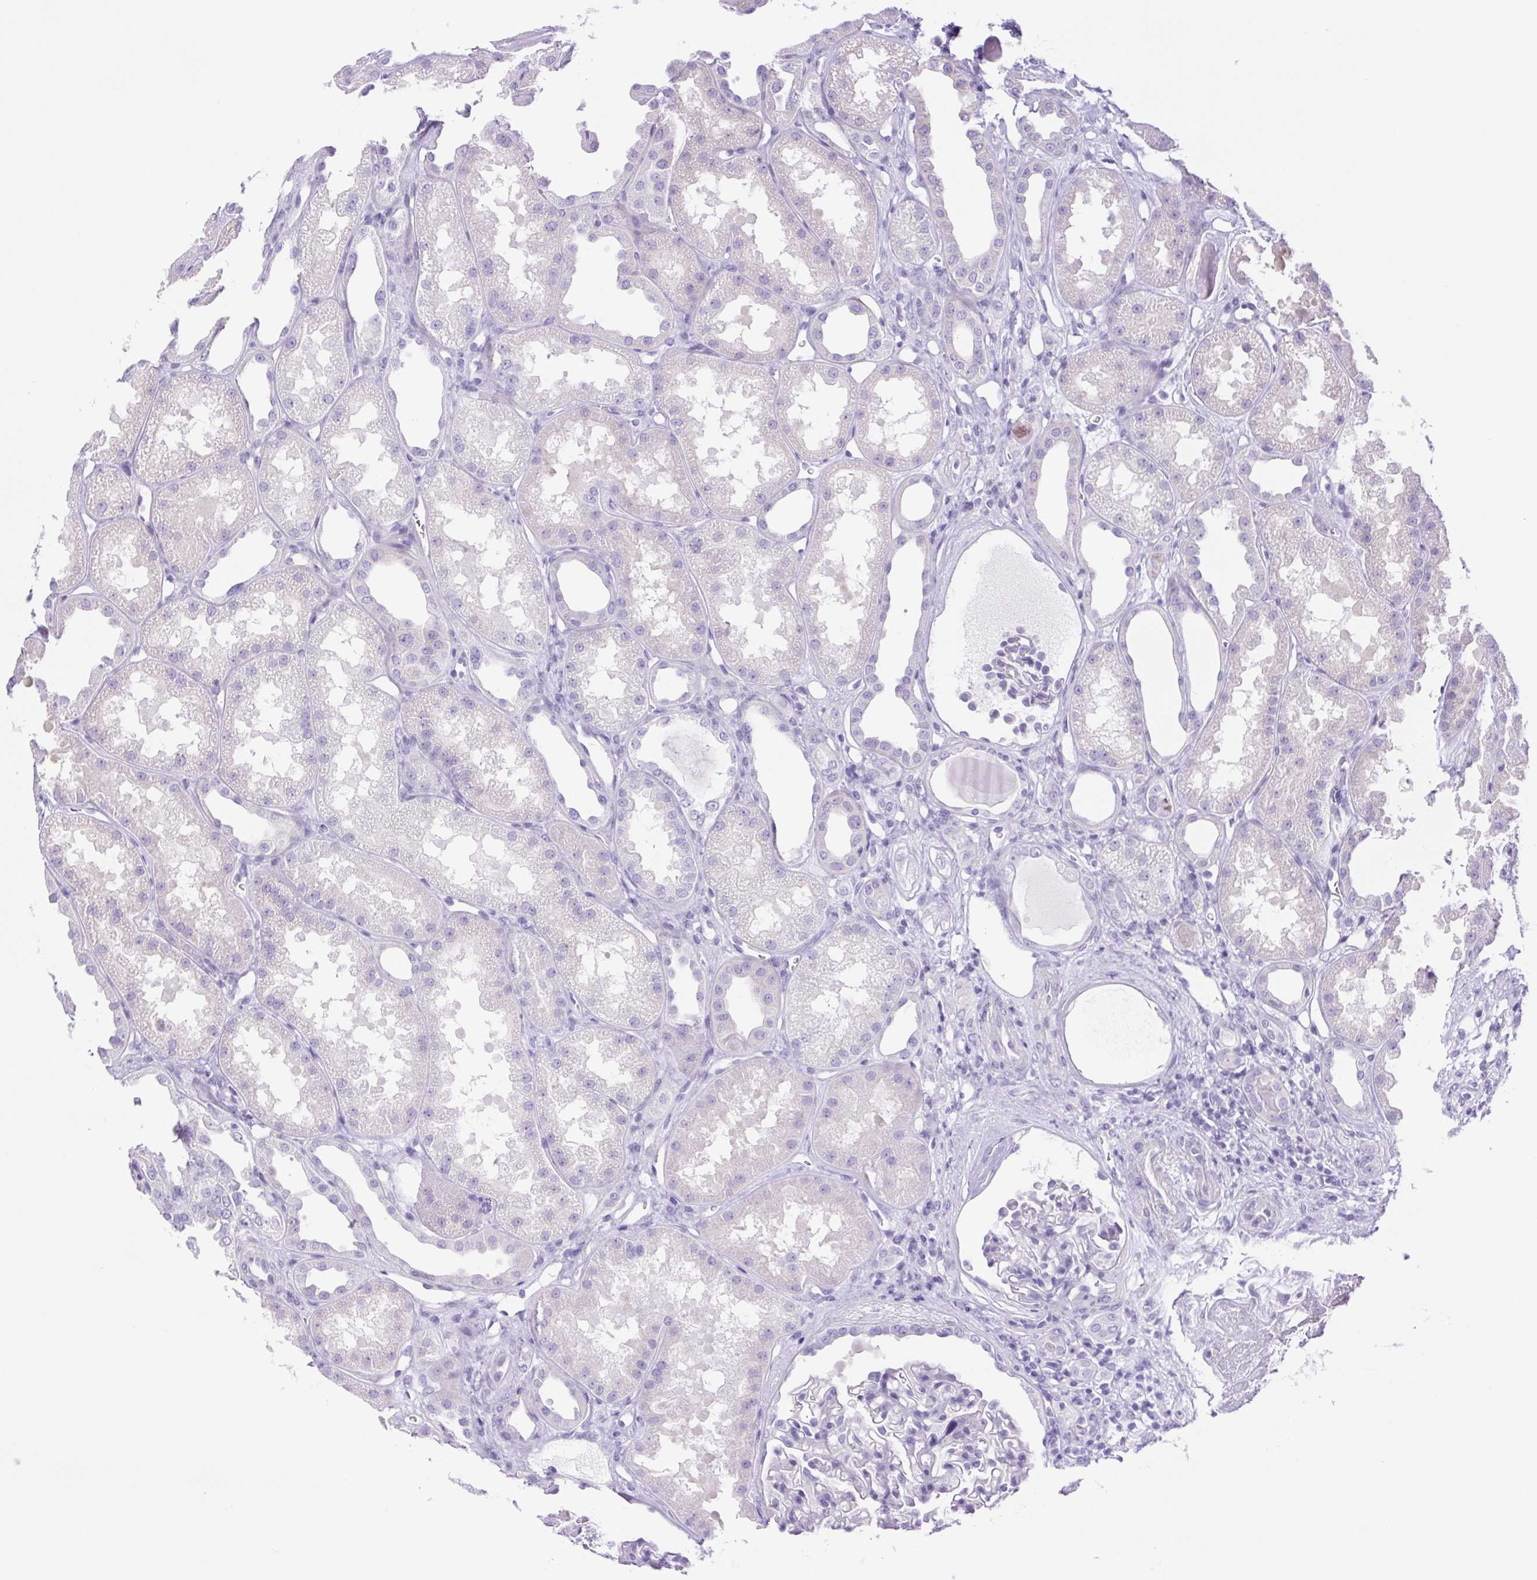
{"staining": {"intensity": "negative", "quantity": "none", "location": "none"}, "tissue": "kidney", "cell_type": "Cells in glomeruli", "image_type": "normal", "snomed": [{"axis": "morphology", "description": "Normal tissue, NOS"}, {"axis": "topography", "description": "Kidney"}], "caption": "The immunohistochemistry histopathology image has no significant staining in cells in glomeruli of kidney.", "gene": "CDSN", "patient": {"sex": "male", "age": 61}}